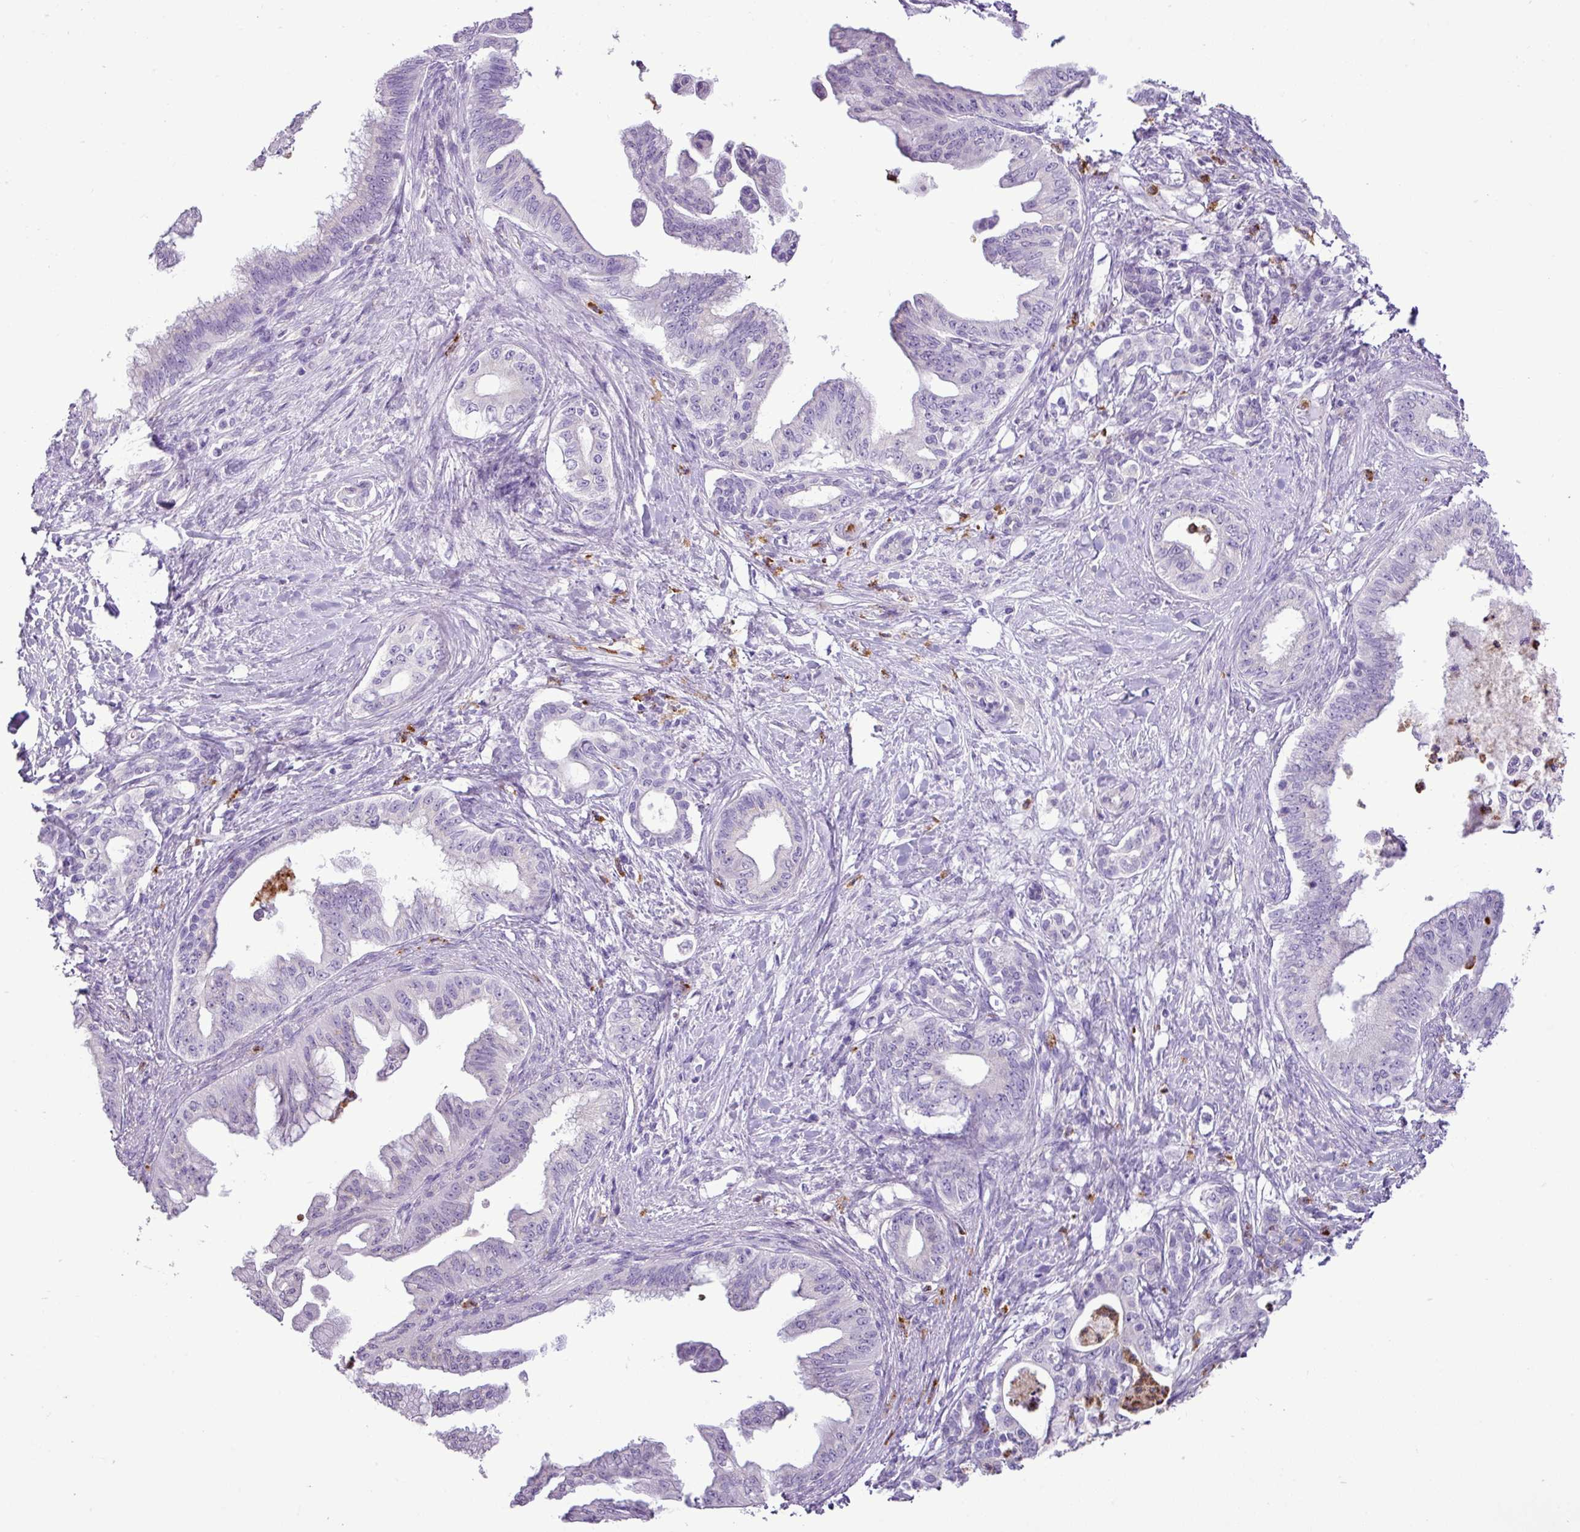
{"staining": {"intensity": "negative", "quantity": "none", "location": "none"}, "tissue": "pancreatic cancer", "cell_type": "Tumor cells", "image_type": "cancer", "snomed": [{"axis": "morphology", "description": "Adenocarcinoma, NOS"}, {"axis": "topography", "description": "Pancreas"}], "caption": "Human pancreatic adenocarcinoma stained for a protein using immunohistochemistry reveals no staining in tumor cells.", "gene": "ZSCAN5A", "patient": {"sex": "male", "age": 58}}